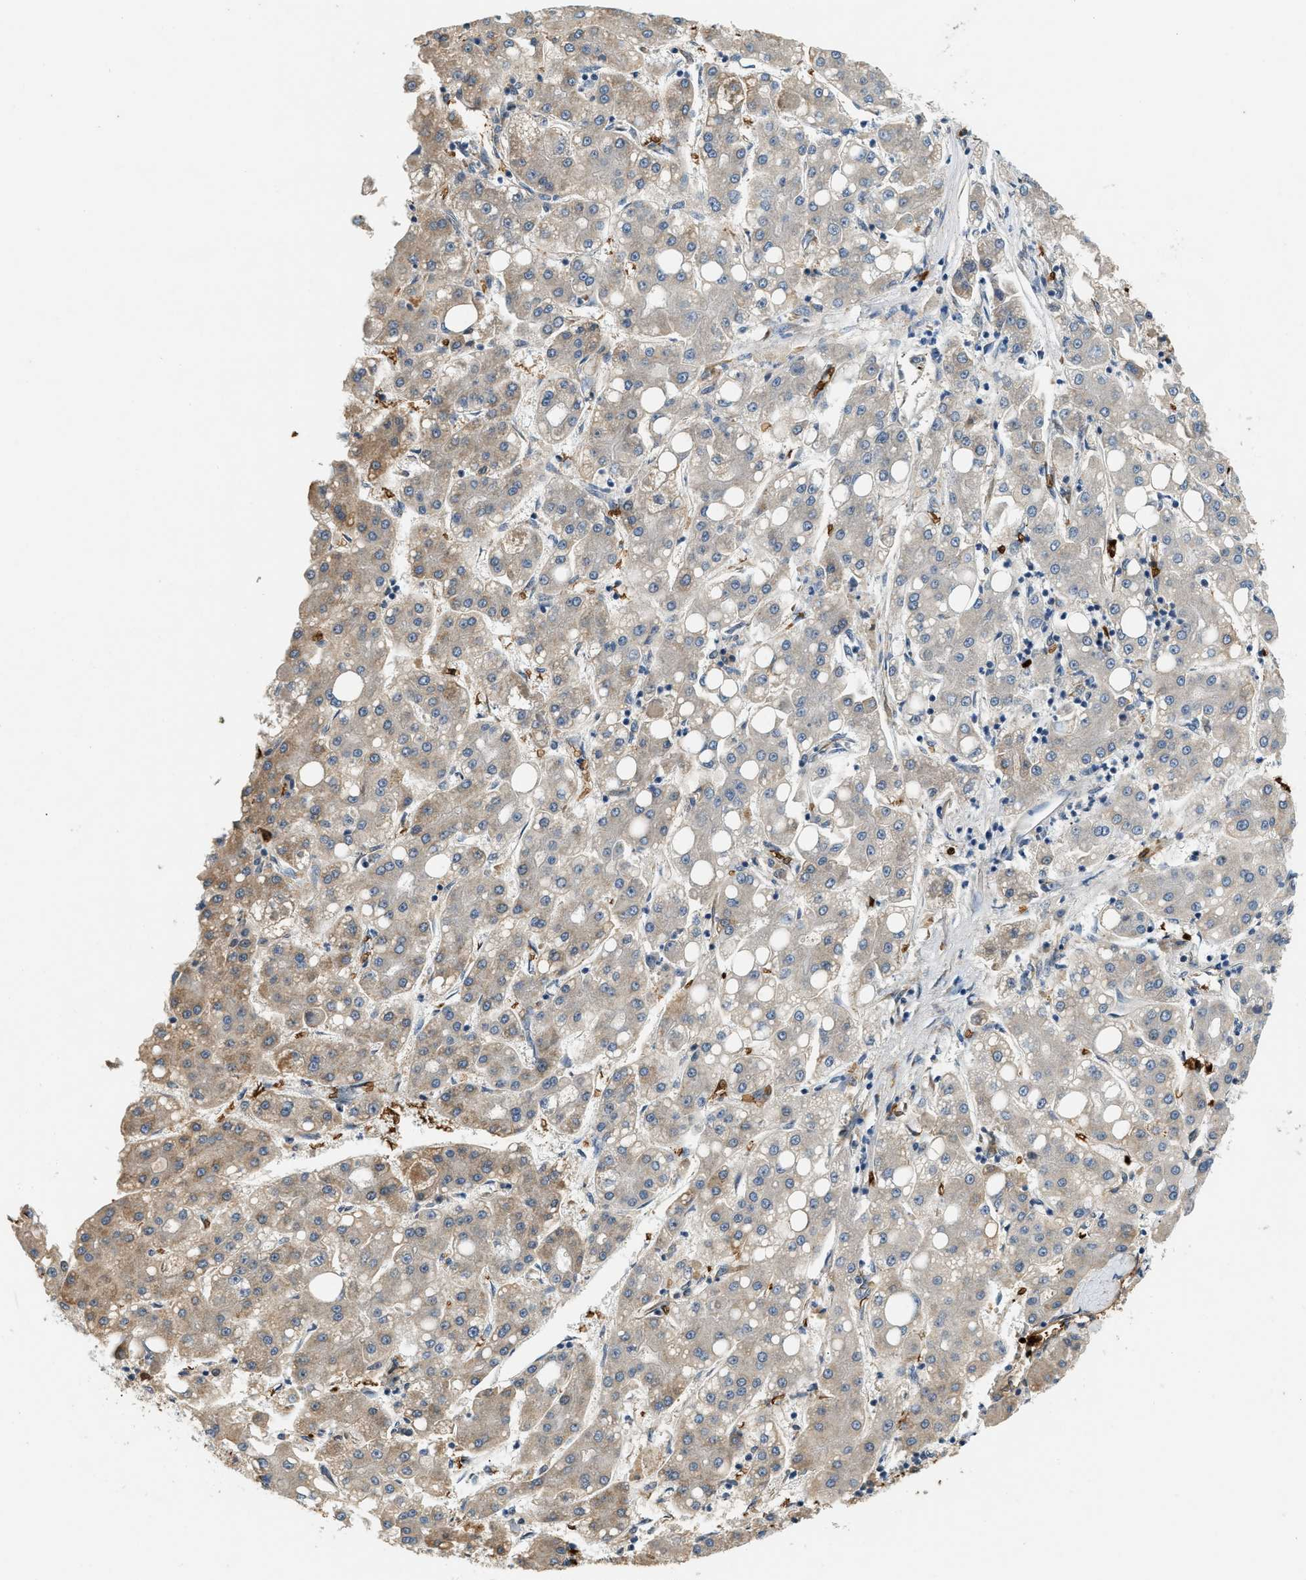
{"staining": {"intensity": "weak", "quantity": "<25%", "location": "cytoplasmic/membranous"}, "tissue": "liver cancer", "cell_type": "Tumor cells", "image_type": "cancer", "snomed": [{"axis": "morphology", "description": "Carcinoma, Hepatocellular, NOS"}, {"axis": "topography", "description": "Liver"}], "caption": "Liver cancer was stained to show a protein in brown. There is no significant staining in tumor cells.", "gene": "CYTH2", "patient": {"sex": "male", "age": 65}}